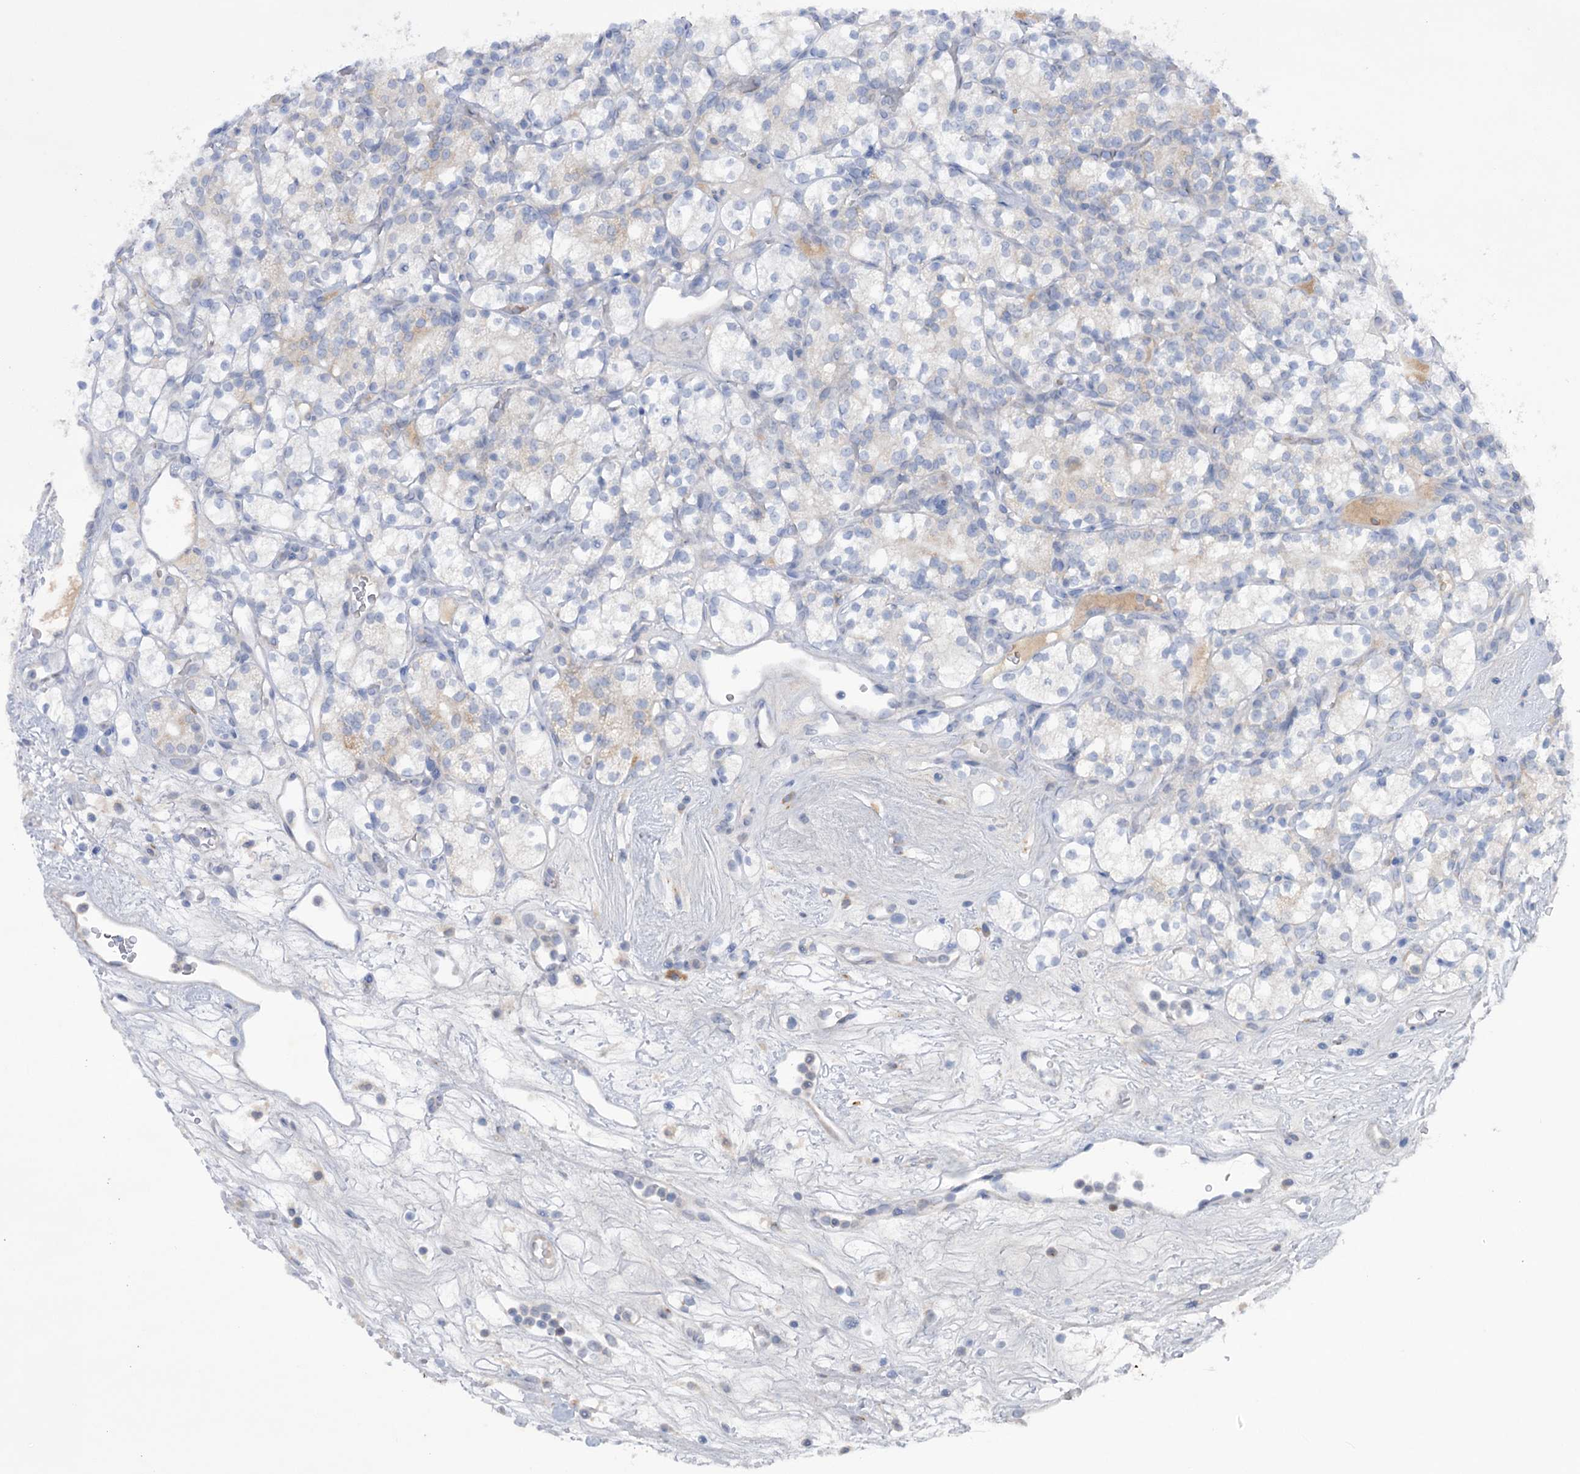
{"staining": {"intensity": "negative", "quantity": "none", "location": "none"}, "tissue": "renal cancer", "cell_type": "Tumor cells", "image_type": "cancer", "snomed": [{"axis": "morphology", "description": "Adenocarcinoma, NOS"}, {"axis": "topography", "description": "Kidney"}], "caption": "Immunohistochemistry (IHC) of human renal adenocarcinoma demonstrates no expression in tumor cells.", "gene": "MTCH2", "patient": {"sex": "male", "age": 77}}